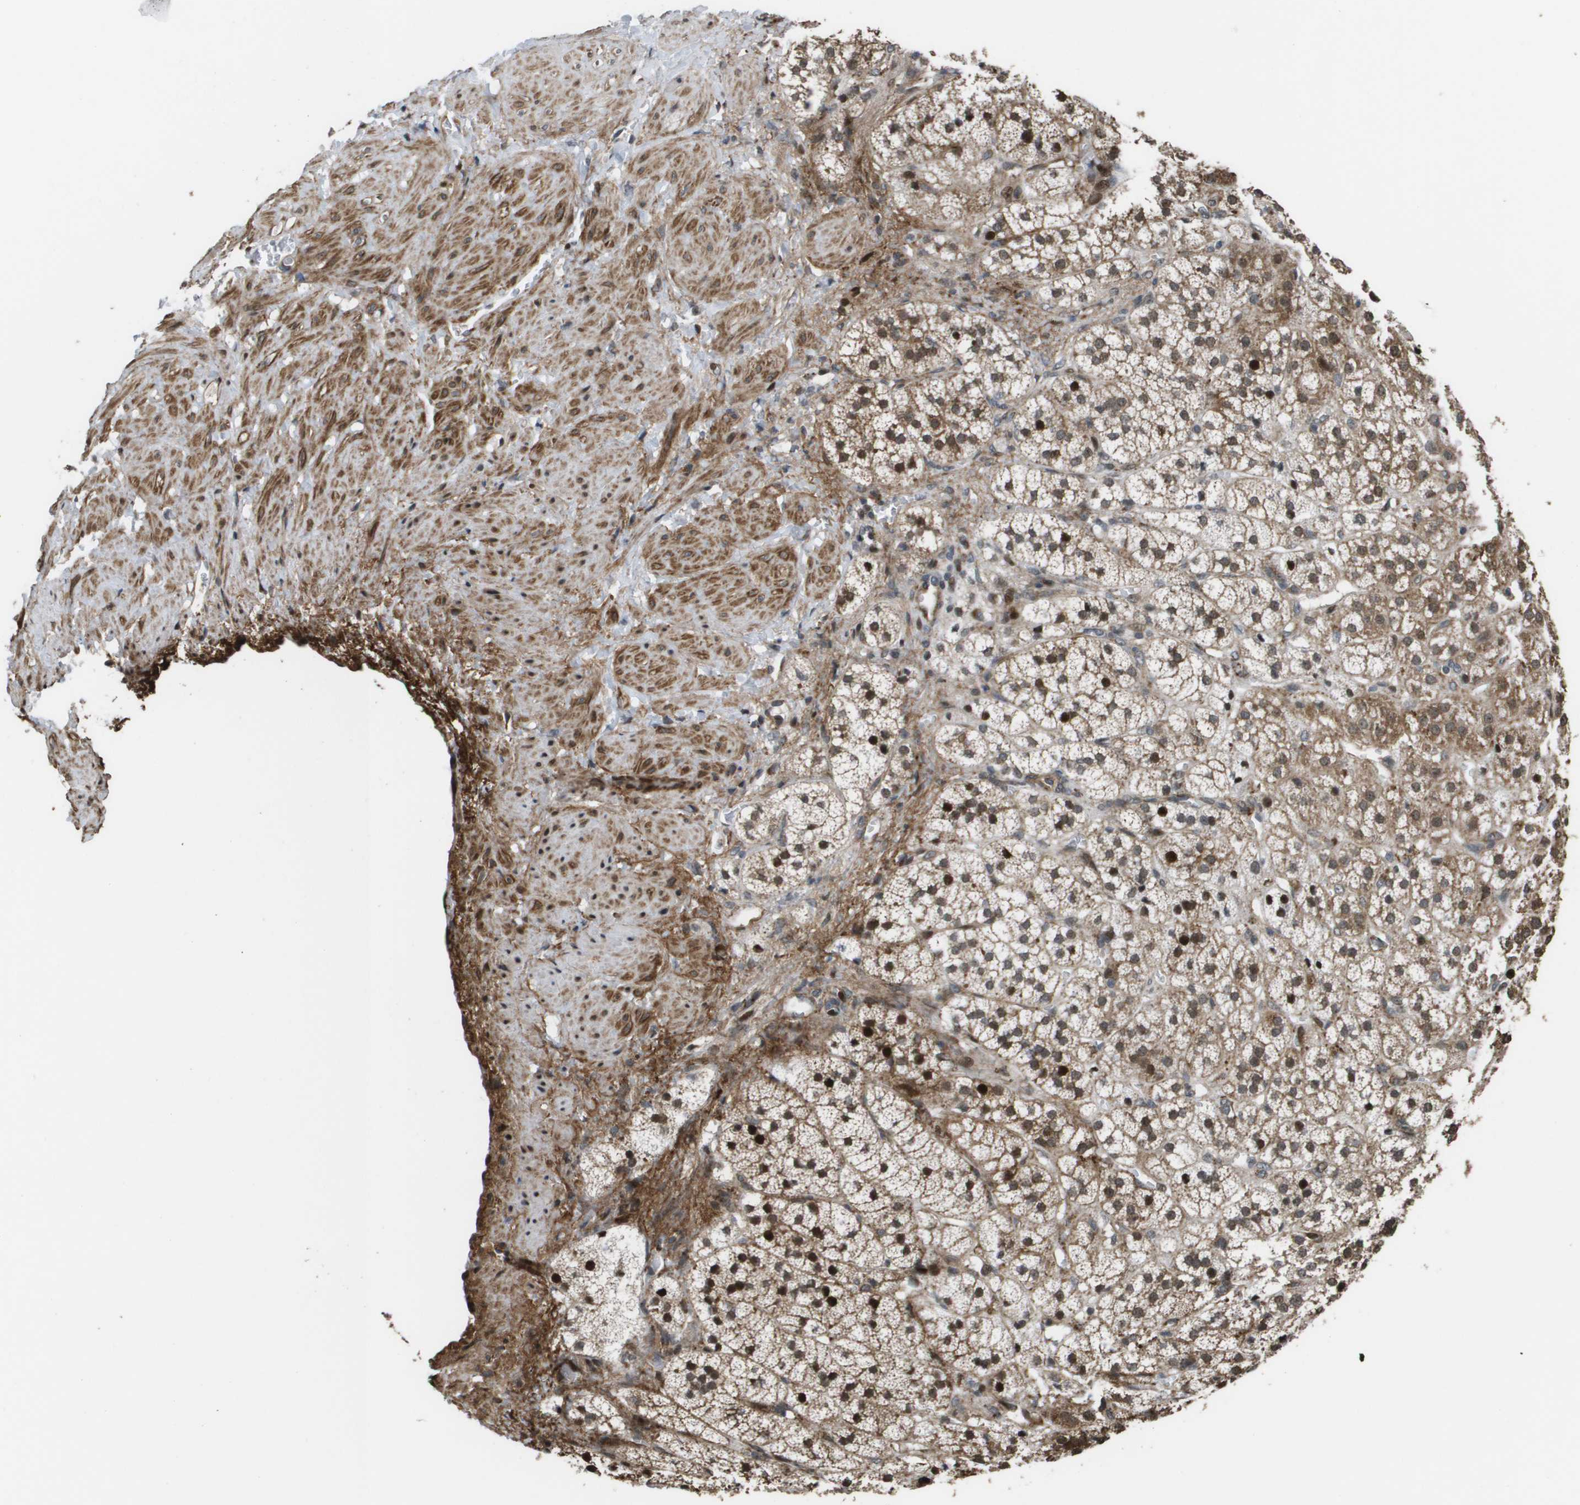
{"staining": {"intensity": "strong", "quantity": ">75%", "location": "cytoplasmic/membranous,nuclear"}, "tissue": "adrenal gland", "cell_type": "Glandular cells", "image_type": "normal", "snomed": [{"axis": "morphology", "description": "Normal tissue, NOS"}, {"axis": "topography", "description": "Adrenal gland"}], "caption": "This image shows immunohistochemistry (IHC) staining of normal human adrenal gland, with high strong cytoplasmic/membranous,nuclear staining in about >75% of glandular cells.", "gene": "AXIN2", "patient": {"sex": "male", "age": 56}}